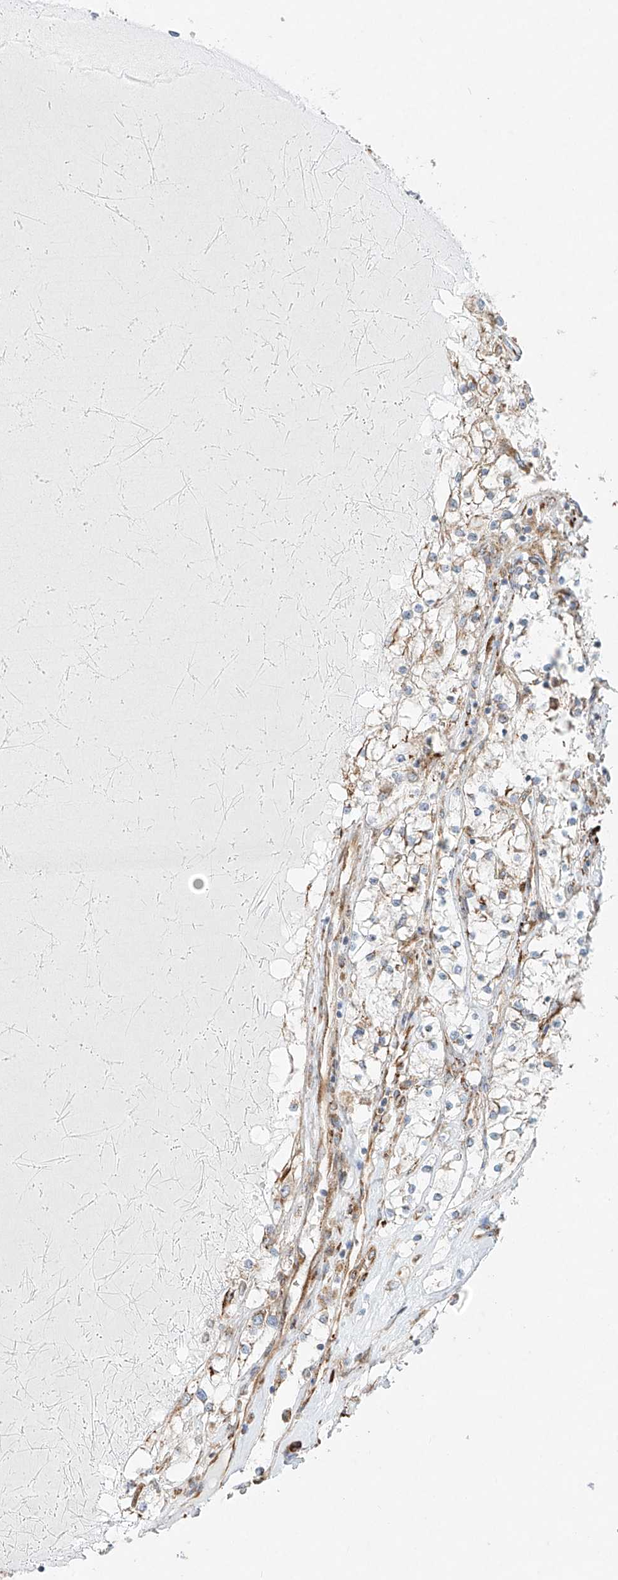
{"staining": {"intensity": "weak", "quantity": "<25%", "location": "cytoplasmic/membranous"}, "tissue": "renal cancer", "cell_type": "Tumor cells", "image_type": "cancer", "snomed": [{"axis": "morphology", "description": "Normal tissue, NOS"}, {"axis": "morphology", "description": "Adenocarcinoma, NOS"}, {"axis": "topography", "description": "Kidney"}], "caption": "DAB immunohistochemical staining of renal adenocarcinoma reveals no significant staining in tumor cells. The staining was performed using DAB (3,3'-diaminobenzidine) to visualize the protein expression in brown, while the nuclei were stained in blue with hematoxylin (Magnification: 20x).", "gene": "EIPR1", "patient": {"sex": "male", "age": 68}}